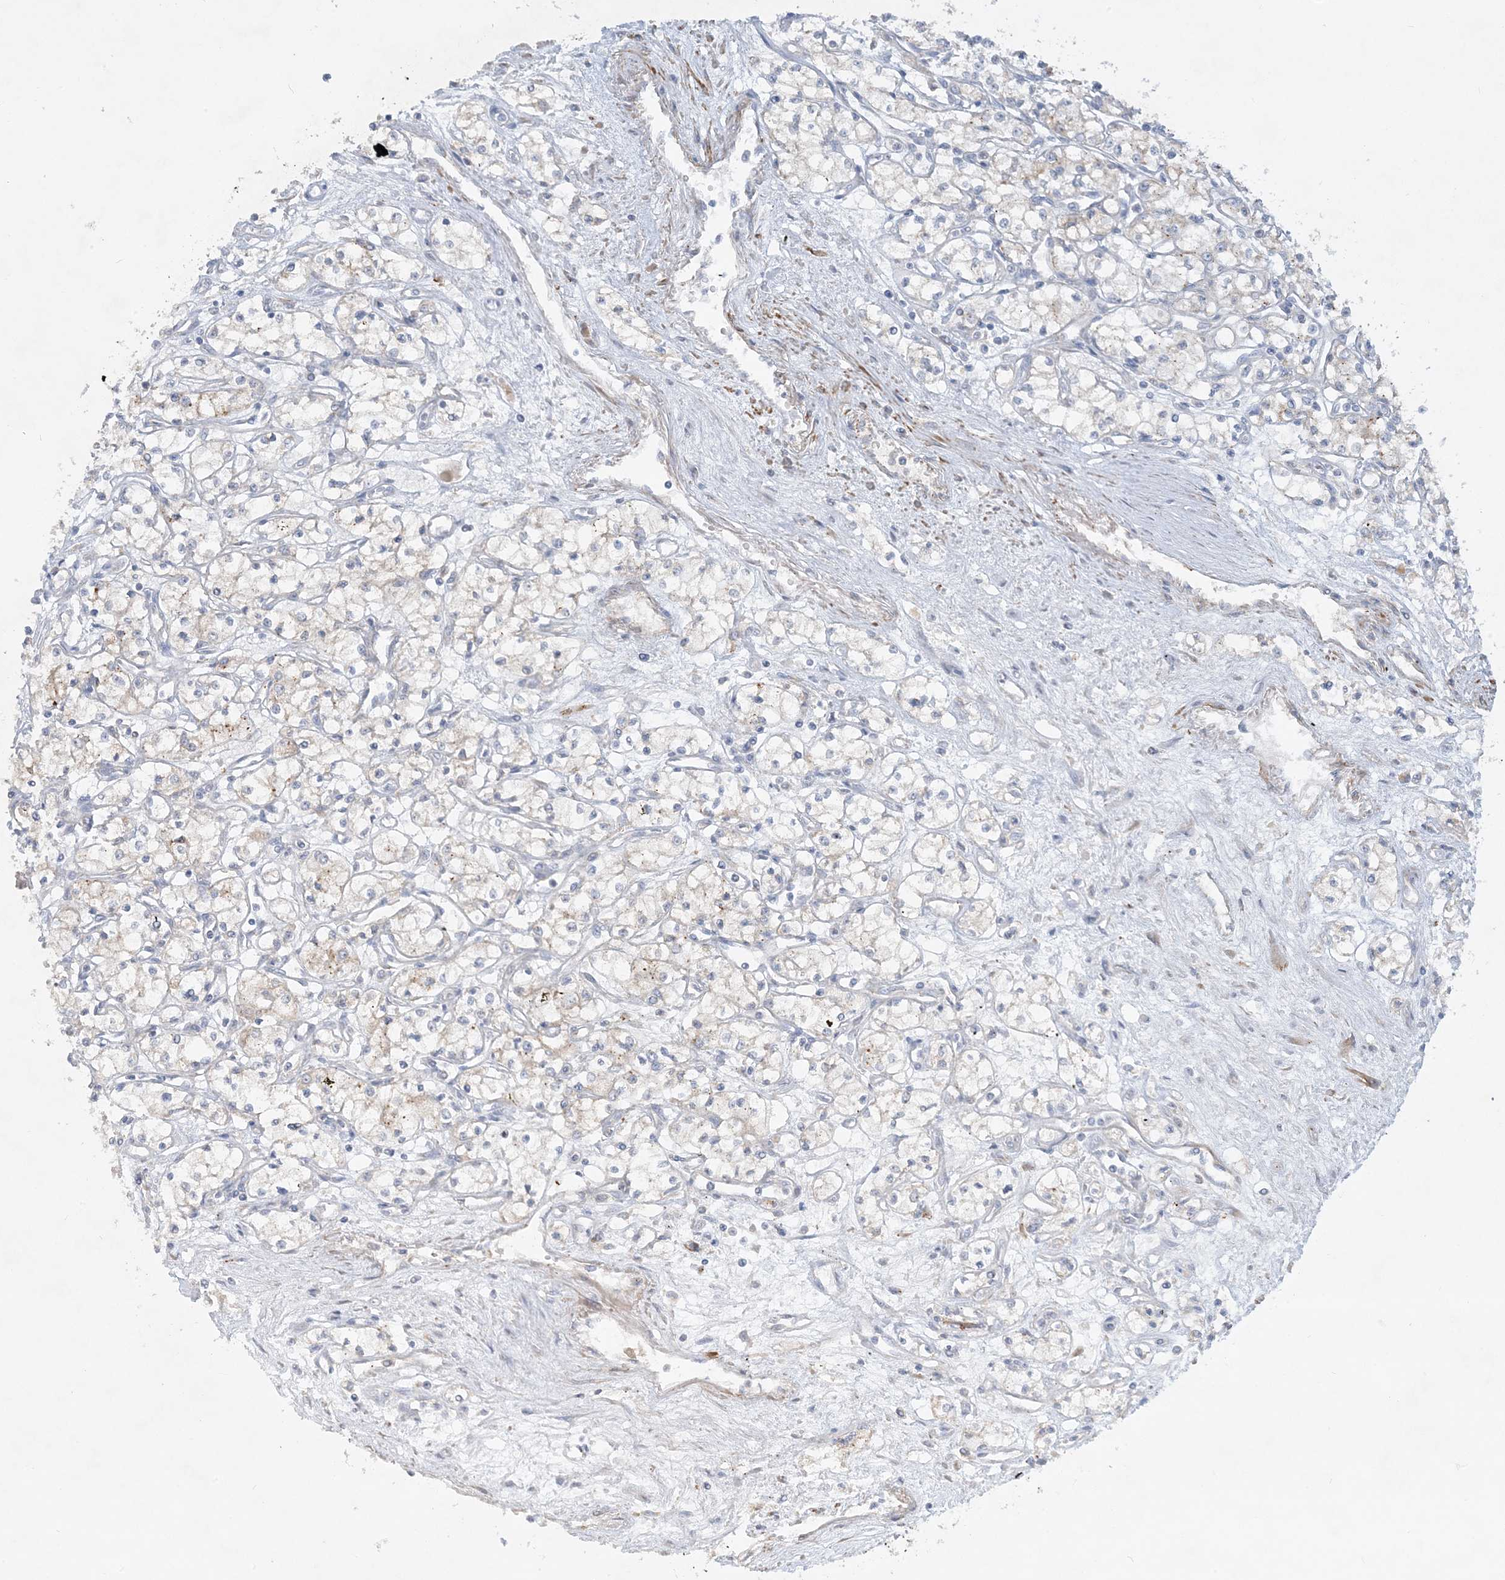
{"staining": {"intensity": "negative", "quantity": "none", "location": "none"}, "tissue": "renal cancer", "cell_type": "Tumor cells", "image_type": "cancer", "snomed": [{"axis": "morphology", "description": "Adenocarcinoma, NOS"}, {"axis": "topography", "description": "Kidney"}], "caption": "This is an IHC photomicrograph of human renal adenocarcinoma. There is no staining in tumor cells.", "gene": "THADA", "patient": {"sex": "male", "age": 59}}